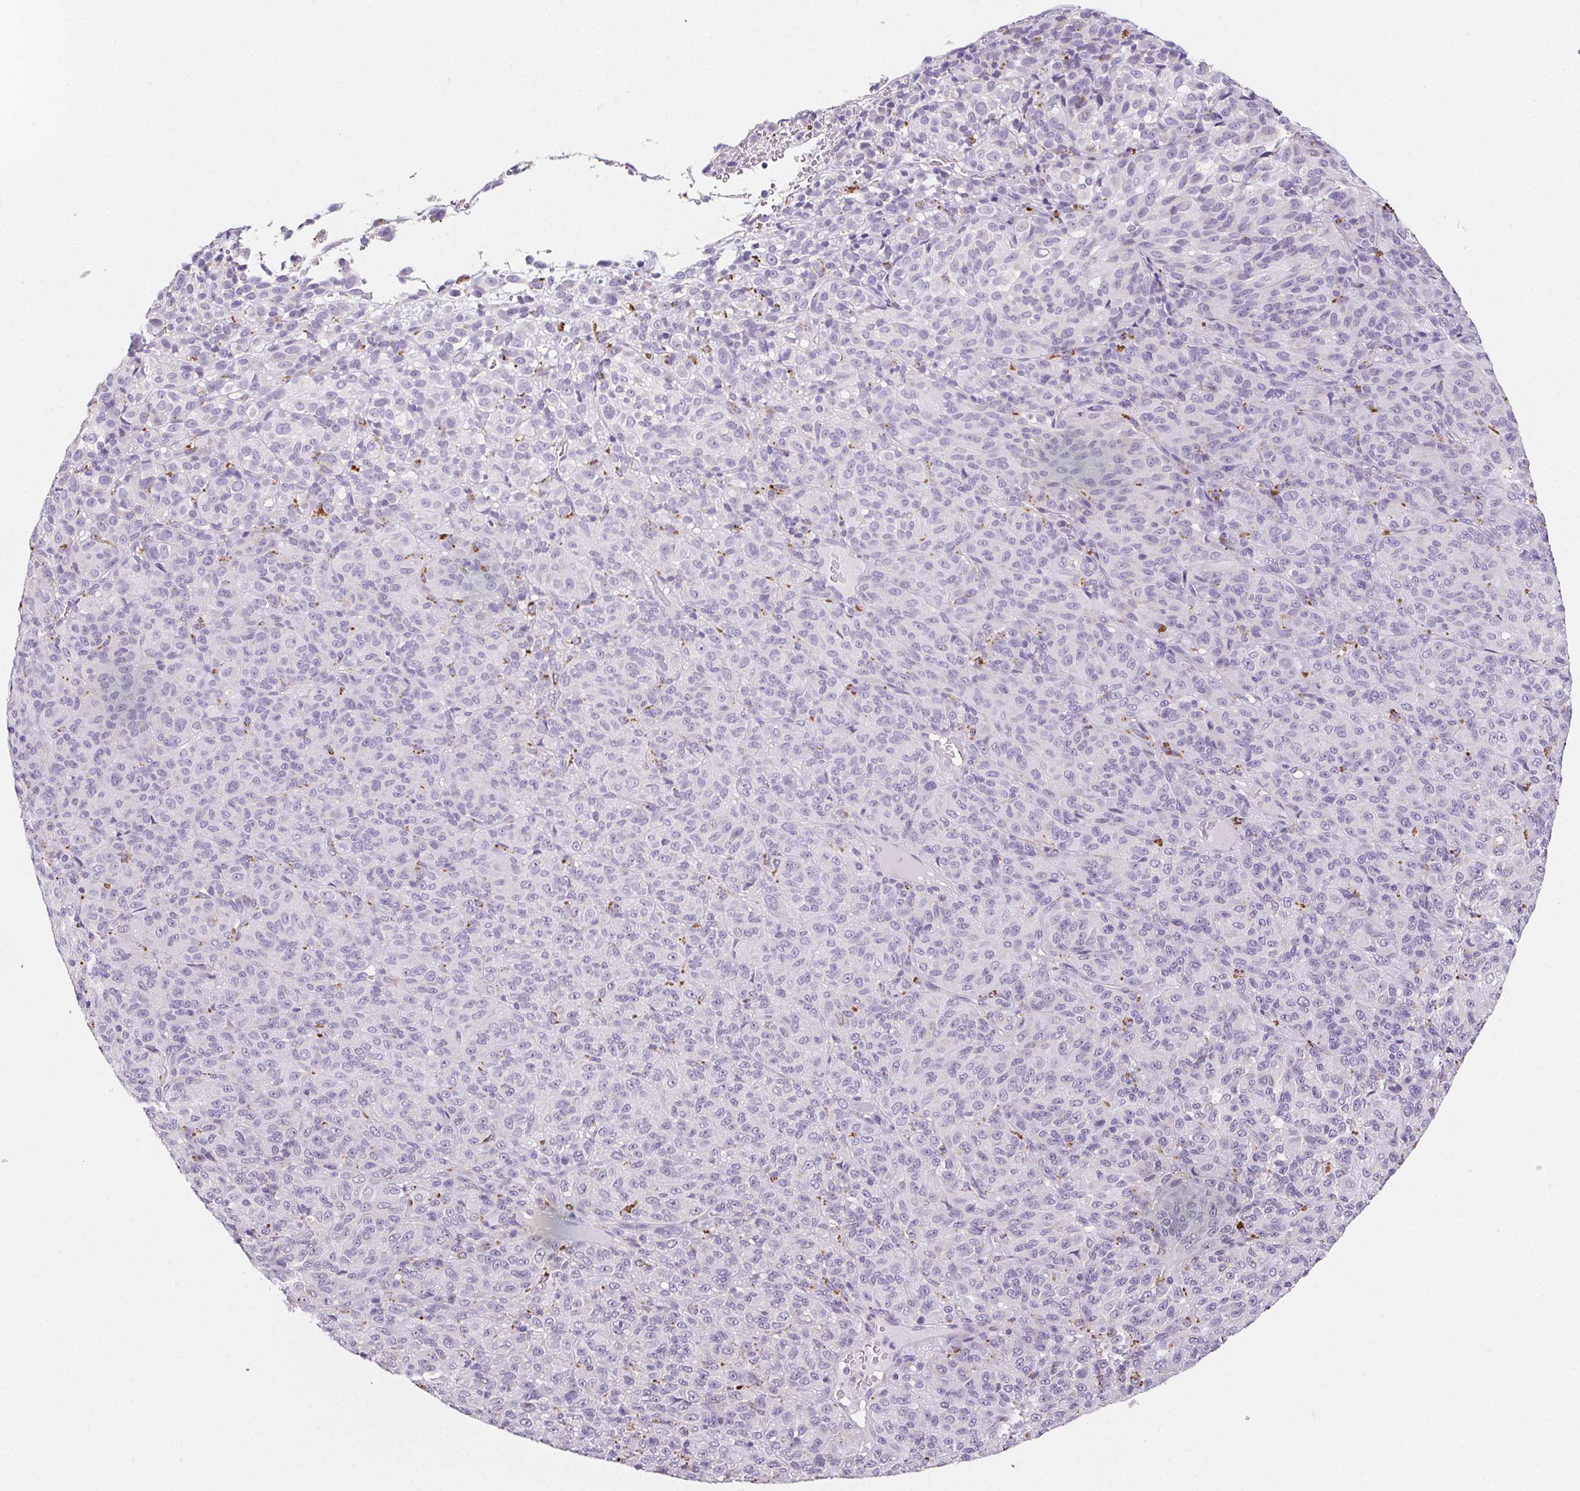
{"staining": {"intensity": "negative", "quantity": "none", "location": "none"}, "tissue": "melanoma", "cell_type": "Tumor cells", "image_type": "cancer", "snomed": [{"axis": "morphology", "description": "Malignant melanoma, Metastatic site"}, {"axis": "topography", "description": "Brain"}], "caption": "Immunohistochemical staining of human malignant melanoma (metastatic site) shows no significant positivity in tumor cells.", "gene": "LIPA", "patient": {"sex": "female", "age": 56}}